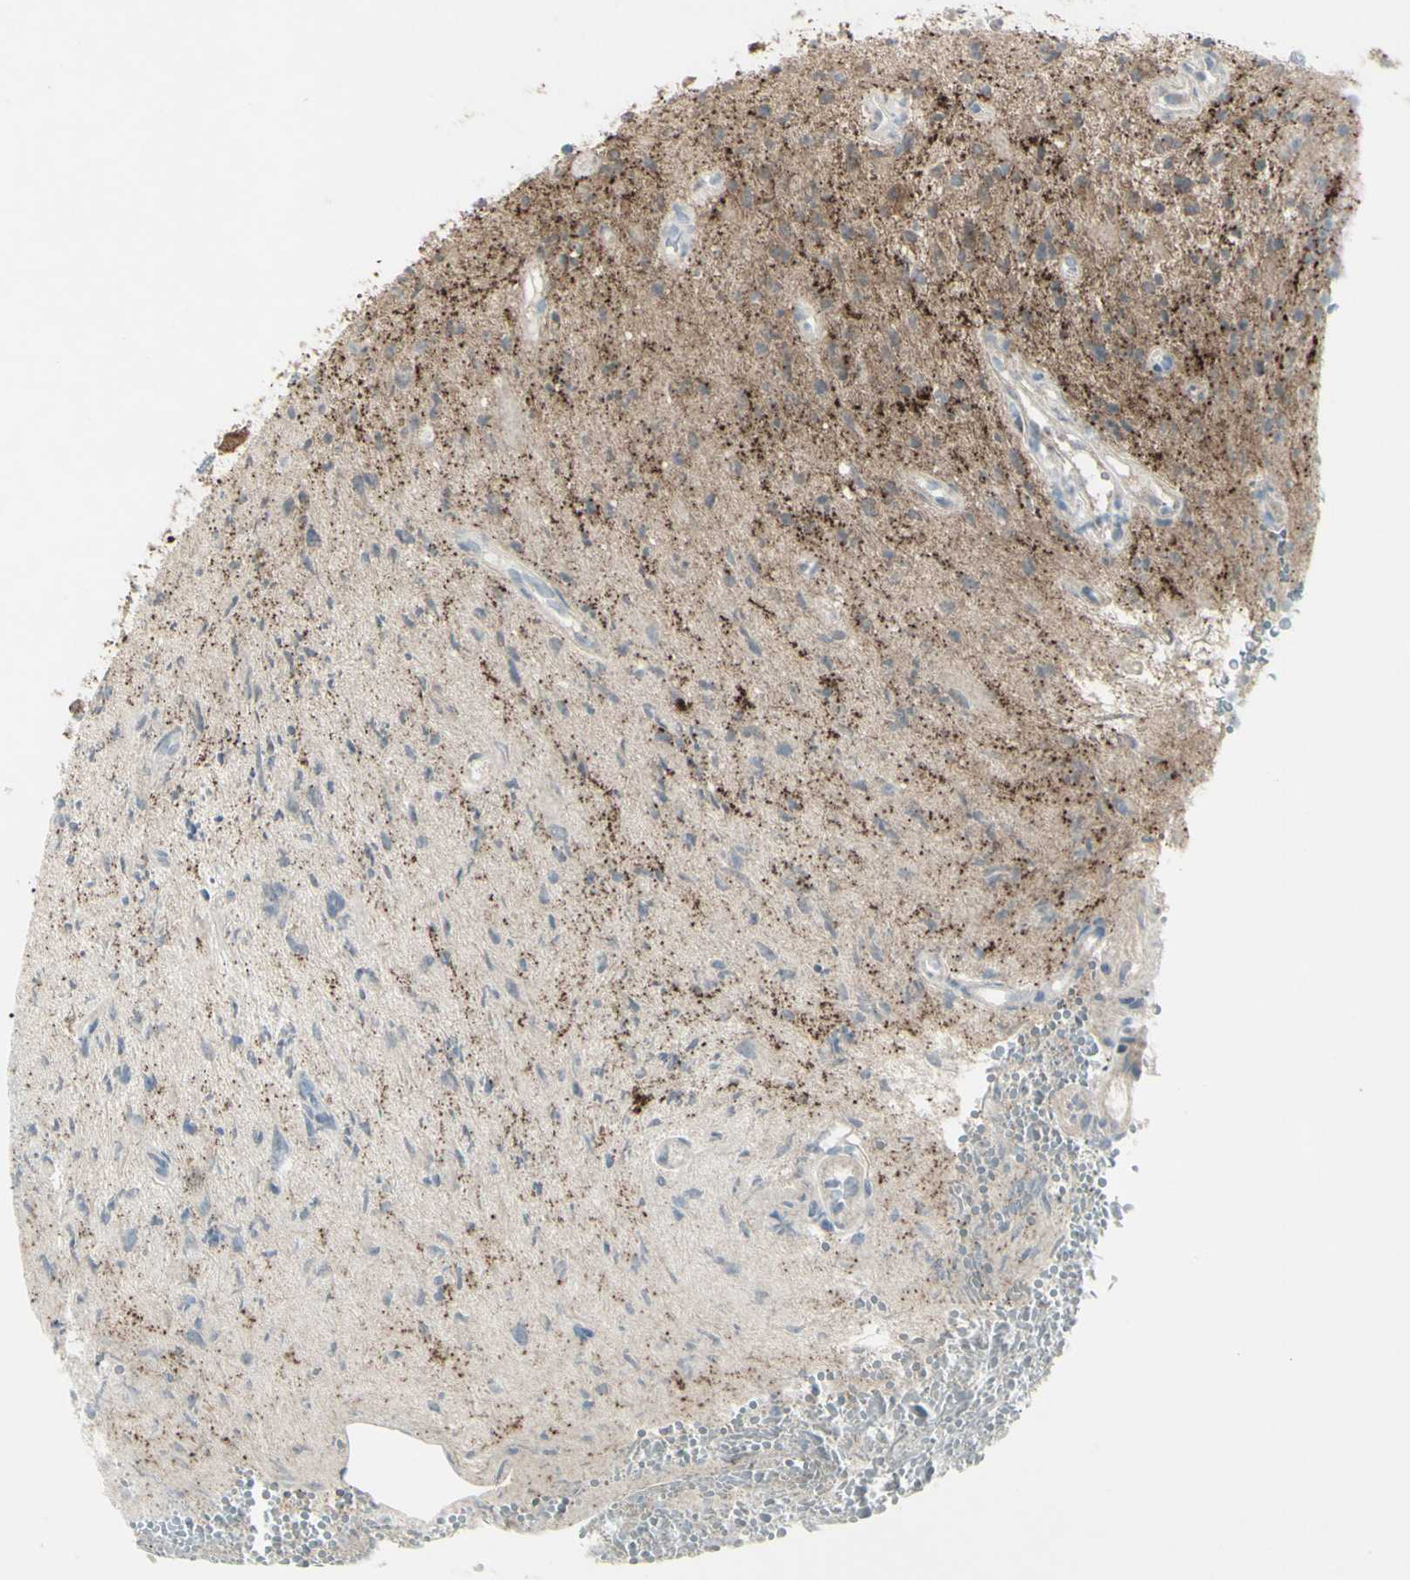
{"staining": {"intensity": "moderate", "quantity": ">75%", "location": "cytoplasmic/membranous"}, "tissue": "glioma", "cell_type": "Tumor cells", "image_type": "cancer", "snomed": [{"axis": "morphology", "description": "Glioma, malignant, High grade"}, {"axis": "topography", "description": "Brain"}], "caption": "Protein staining by IHC demonstrates moderate cytoplasmic/membranous positivity in about >75% of tumor cells in high-grade glioma (malignant). The staining was performed using DAB (3,3'-diaminobenzidine), with brown indicating positive protein expression. Nuclei are stained blue with hematoxylin.", "gene": "SH3GL2", "patient": {"sex": "male", "age": 48}}